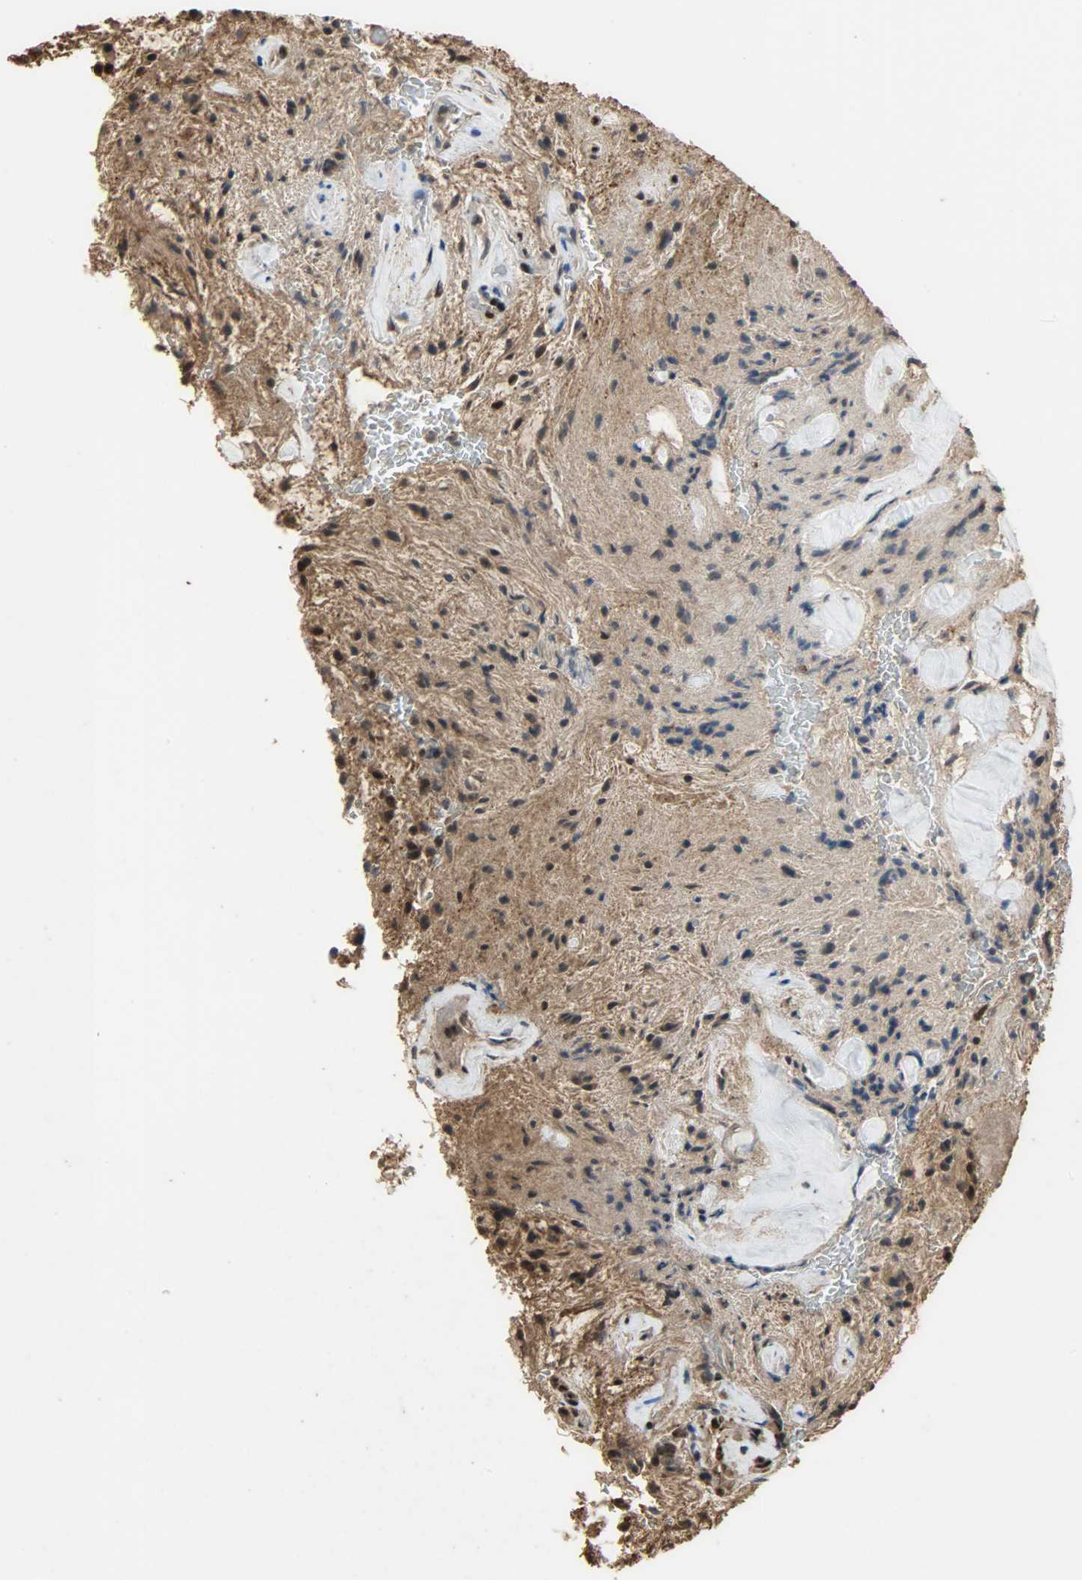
{"staining": {"intensity": "strong", "quantity": ">75%", "location": "cytoplasmic/membranous,nuclear"}, "tissue": "glioma", "cell_type": "Tumor cells", "image_type": "cancer", "snomed": [{"axis": "morphology", "description": "Glioma, malignant, NOS"}, {"axis": "topography", "description": "Cerebellum"}], "caption": "Immunohistochemical staining of malignant glioma displays high levels of strong cytoplasmic/membranous and nuclear staining in approximately >75% of tumor cells. Immunohistochemistry stains the protein of interest in brown and the nuclei are stained blue.", "gene": "CCNT2", "patient": {"sex": "female", "age": 10}}